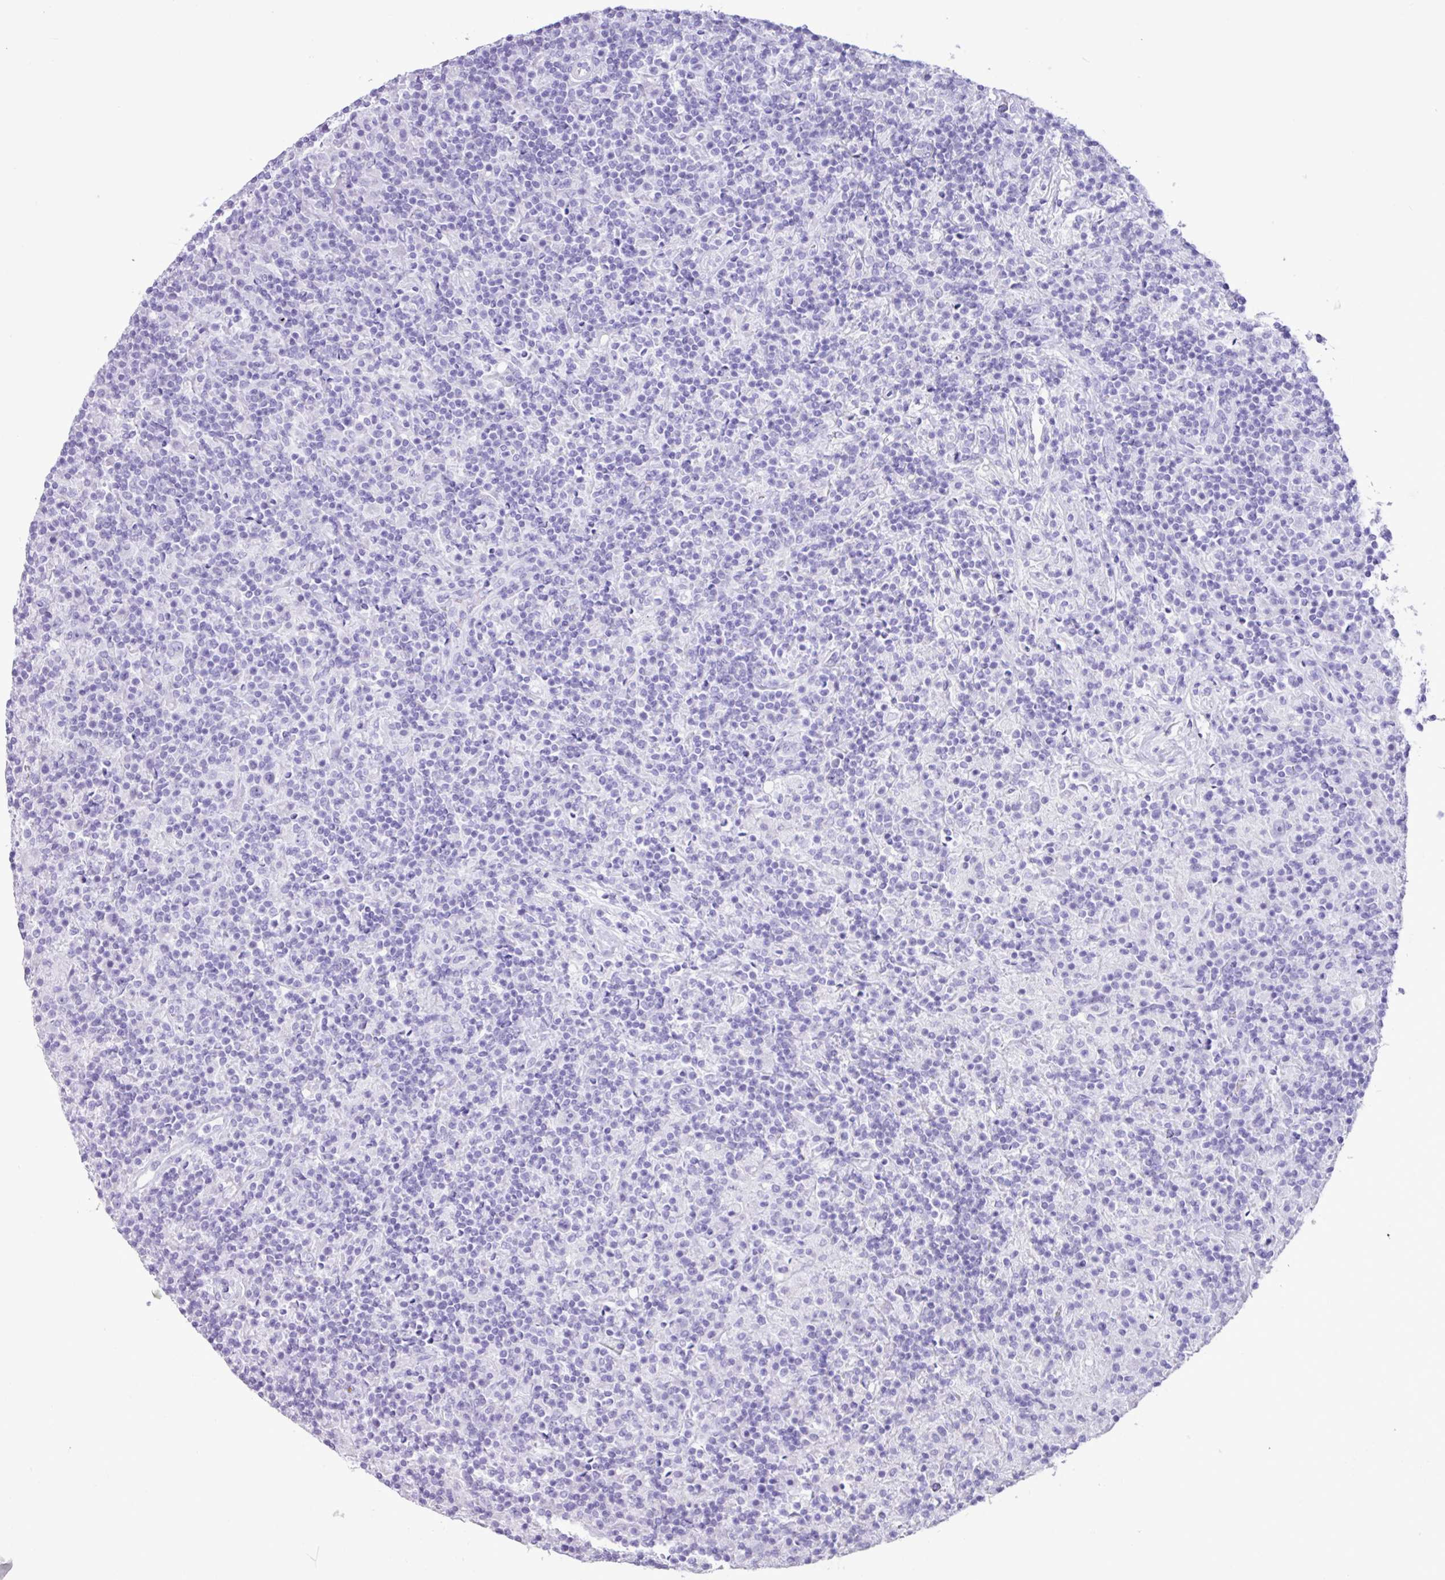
{"staining": {"intensity": "negative", "quantity": "none", "location": "none"}, "tissue": "lymphoma", "cell_type": "Tumor cells", "image_type": "cancer", "snomed": [{"axis": "morphology", "description": "Hodgkin's disease, NOS"}, {"axis": "topography", "description": "Lymph node"}], "caption": "IHC image of lymphoma stained for a protein (brown), which demonstrates no staining in tumor cells.", "gene": "CKMT2", "patient": {"sex": "male", "age": 70}}